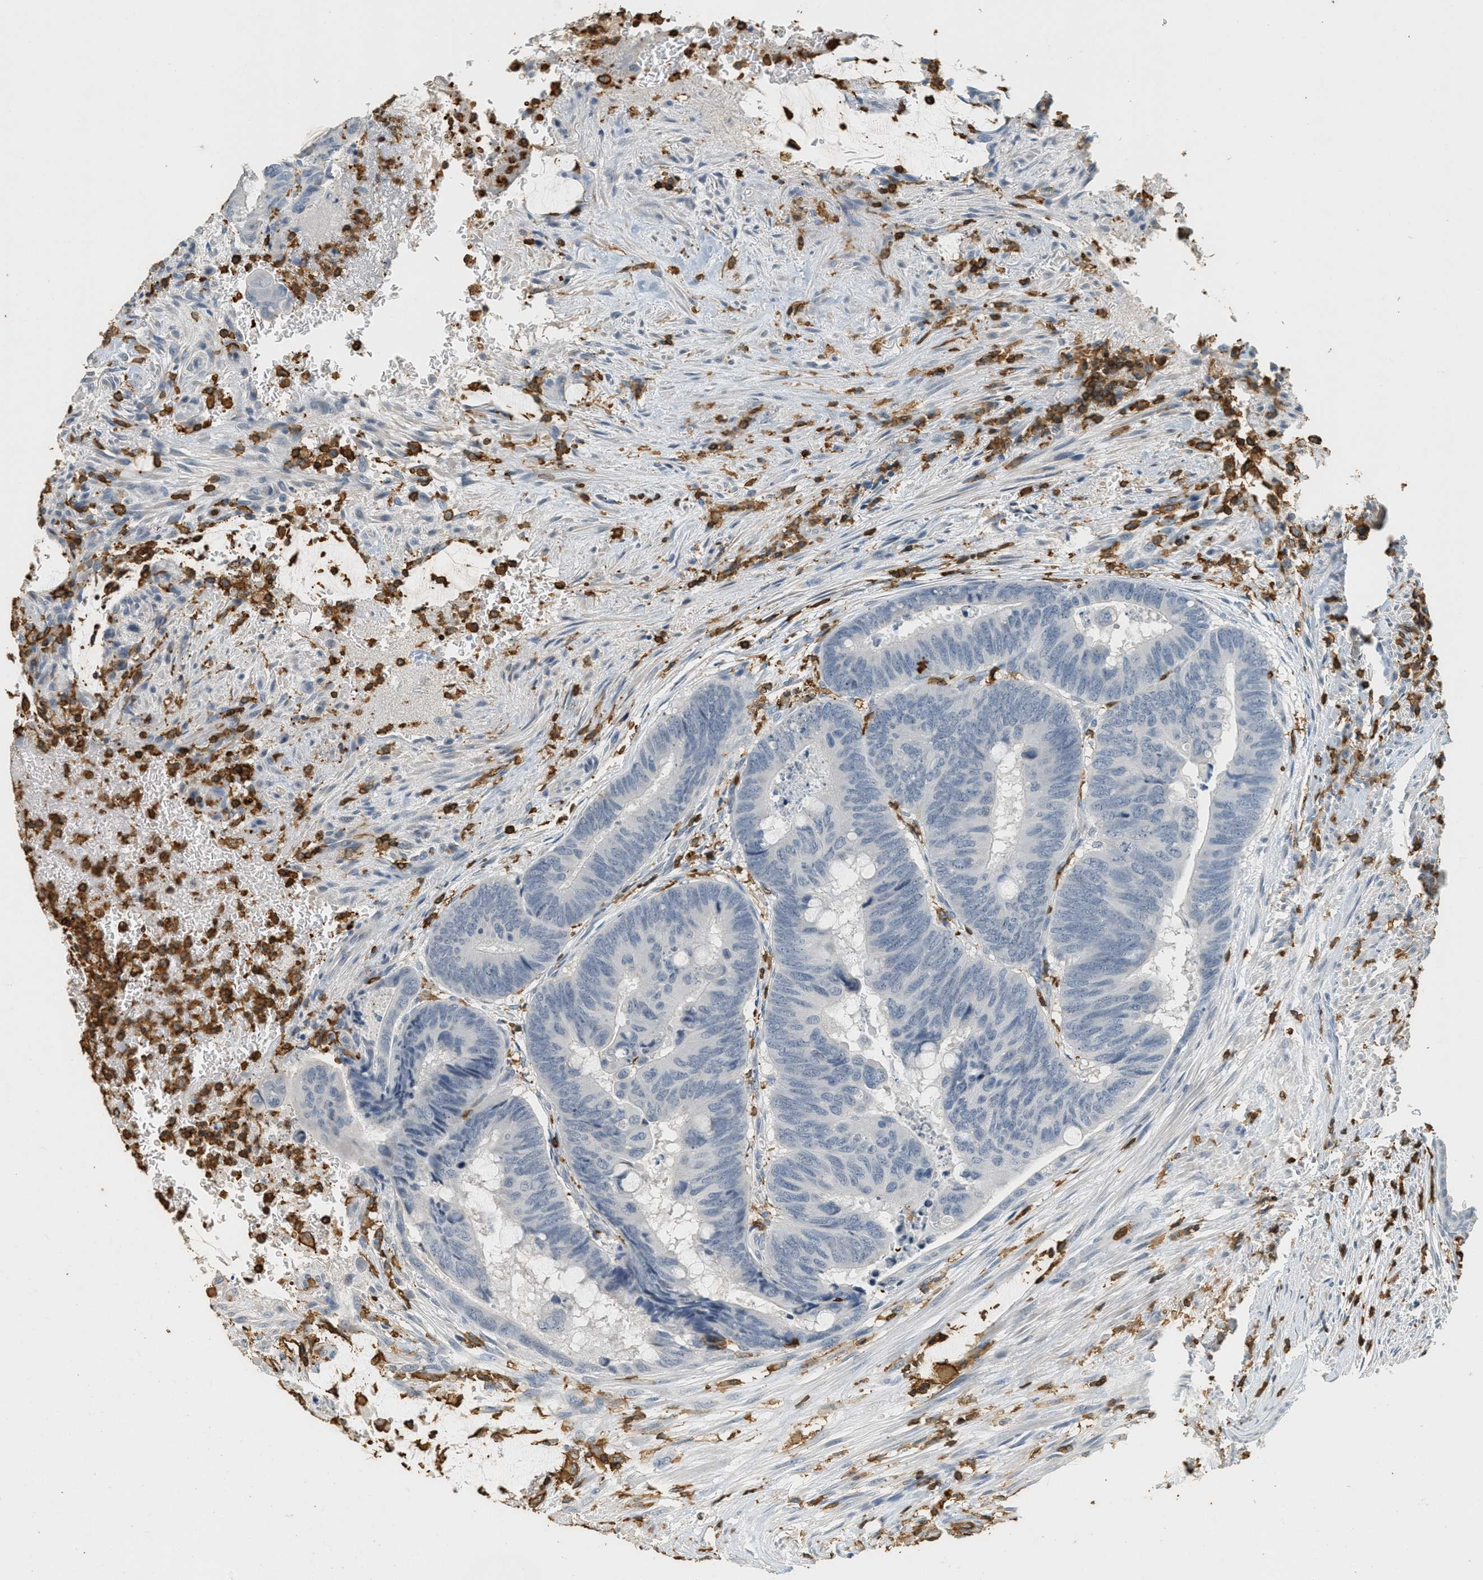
{"staining": {"intensity": "negative", "quantity": "none", "location": "none"}, "tissue": "colorectal cancer", "cell_type": "Tumor cells", "image_type": "cancer", "snomed": [{"axis": "morphology", "description": "Normal tissue, NOS"}, {"axis": "morphology", "description": "Adenocarcinoma, NOS"}, {"axis": "topography", "description": "Rectum"}], "caption": "Colorectal cancer (adenocarcinoma) was stained to show a protein in brown. There is no significant expression in tumor cells. Brightfield microscopy of immunohistochemistry (IHC) stained with DAB (brown) and hematoxylin (blue), captured at high magnification.", "gene": "LSP1", "patient": {"sex": "male", "age": 92}}